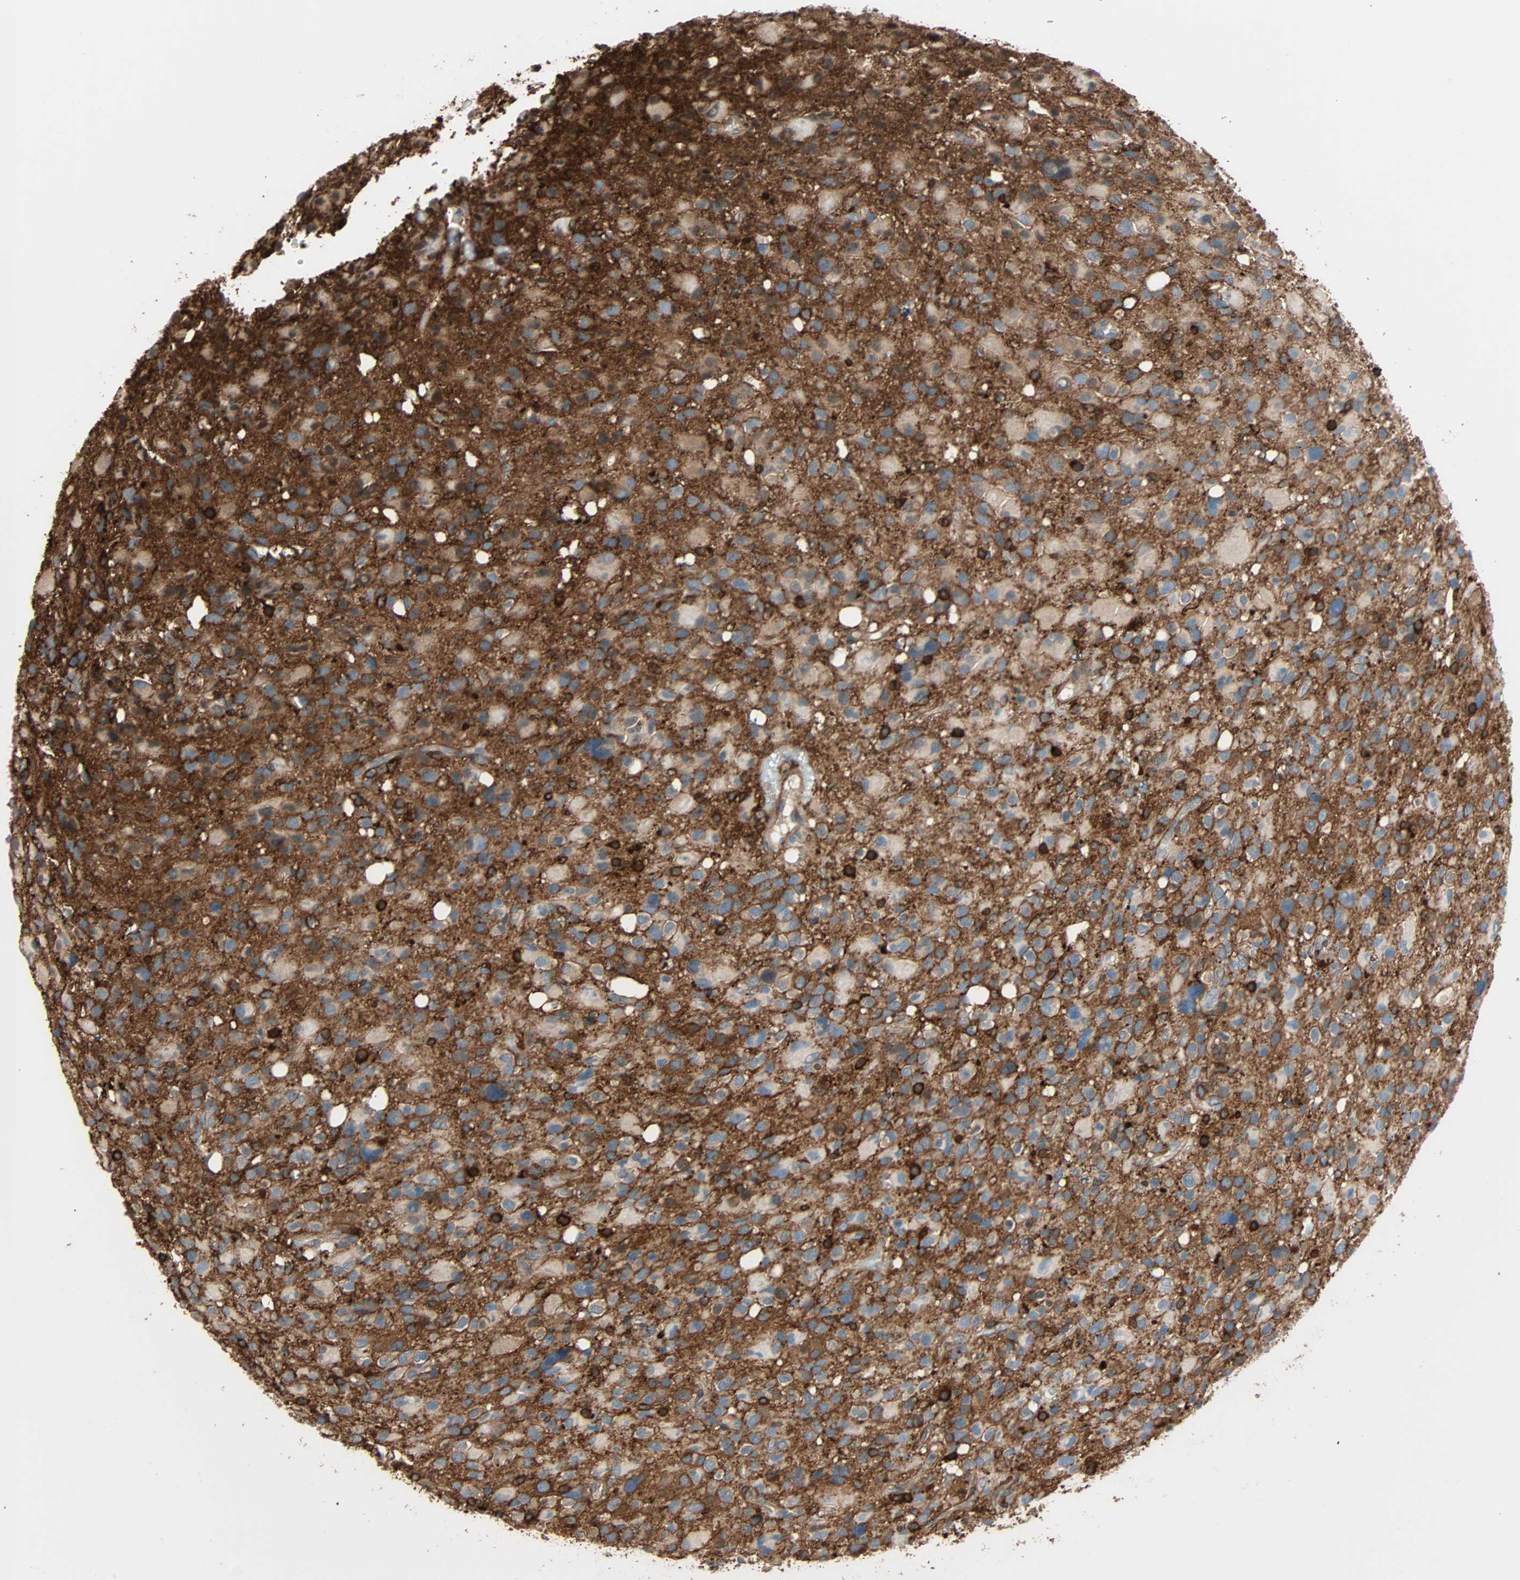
{"staining": {"intensity": "moderate", "quantity": ">75%", "location": "cytoplasmic/membranous"}, "tissue": "glioma", "cell_type": "Tumor cells", "image_type": "cancer", "snomed": [{"axis": "morphology", "description": "Glioma, malignant, High grade"}, {"axis": "topography", "description": "Brain"}], "caption": "DAB (3,3'-diaminobenzidine) immunohistochemical staining of glioma exhibits moderate cytoplasmic/membranous protein positivity in about >75% of tumor cells.", "gene": "EPB41L2", "patient": {"sex": "male", "age": 48}}